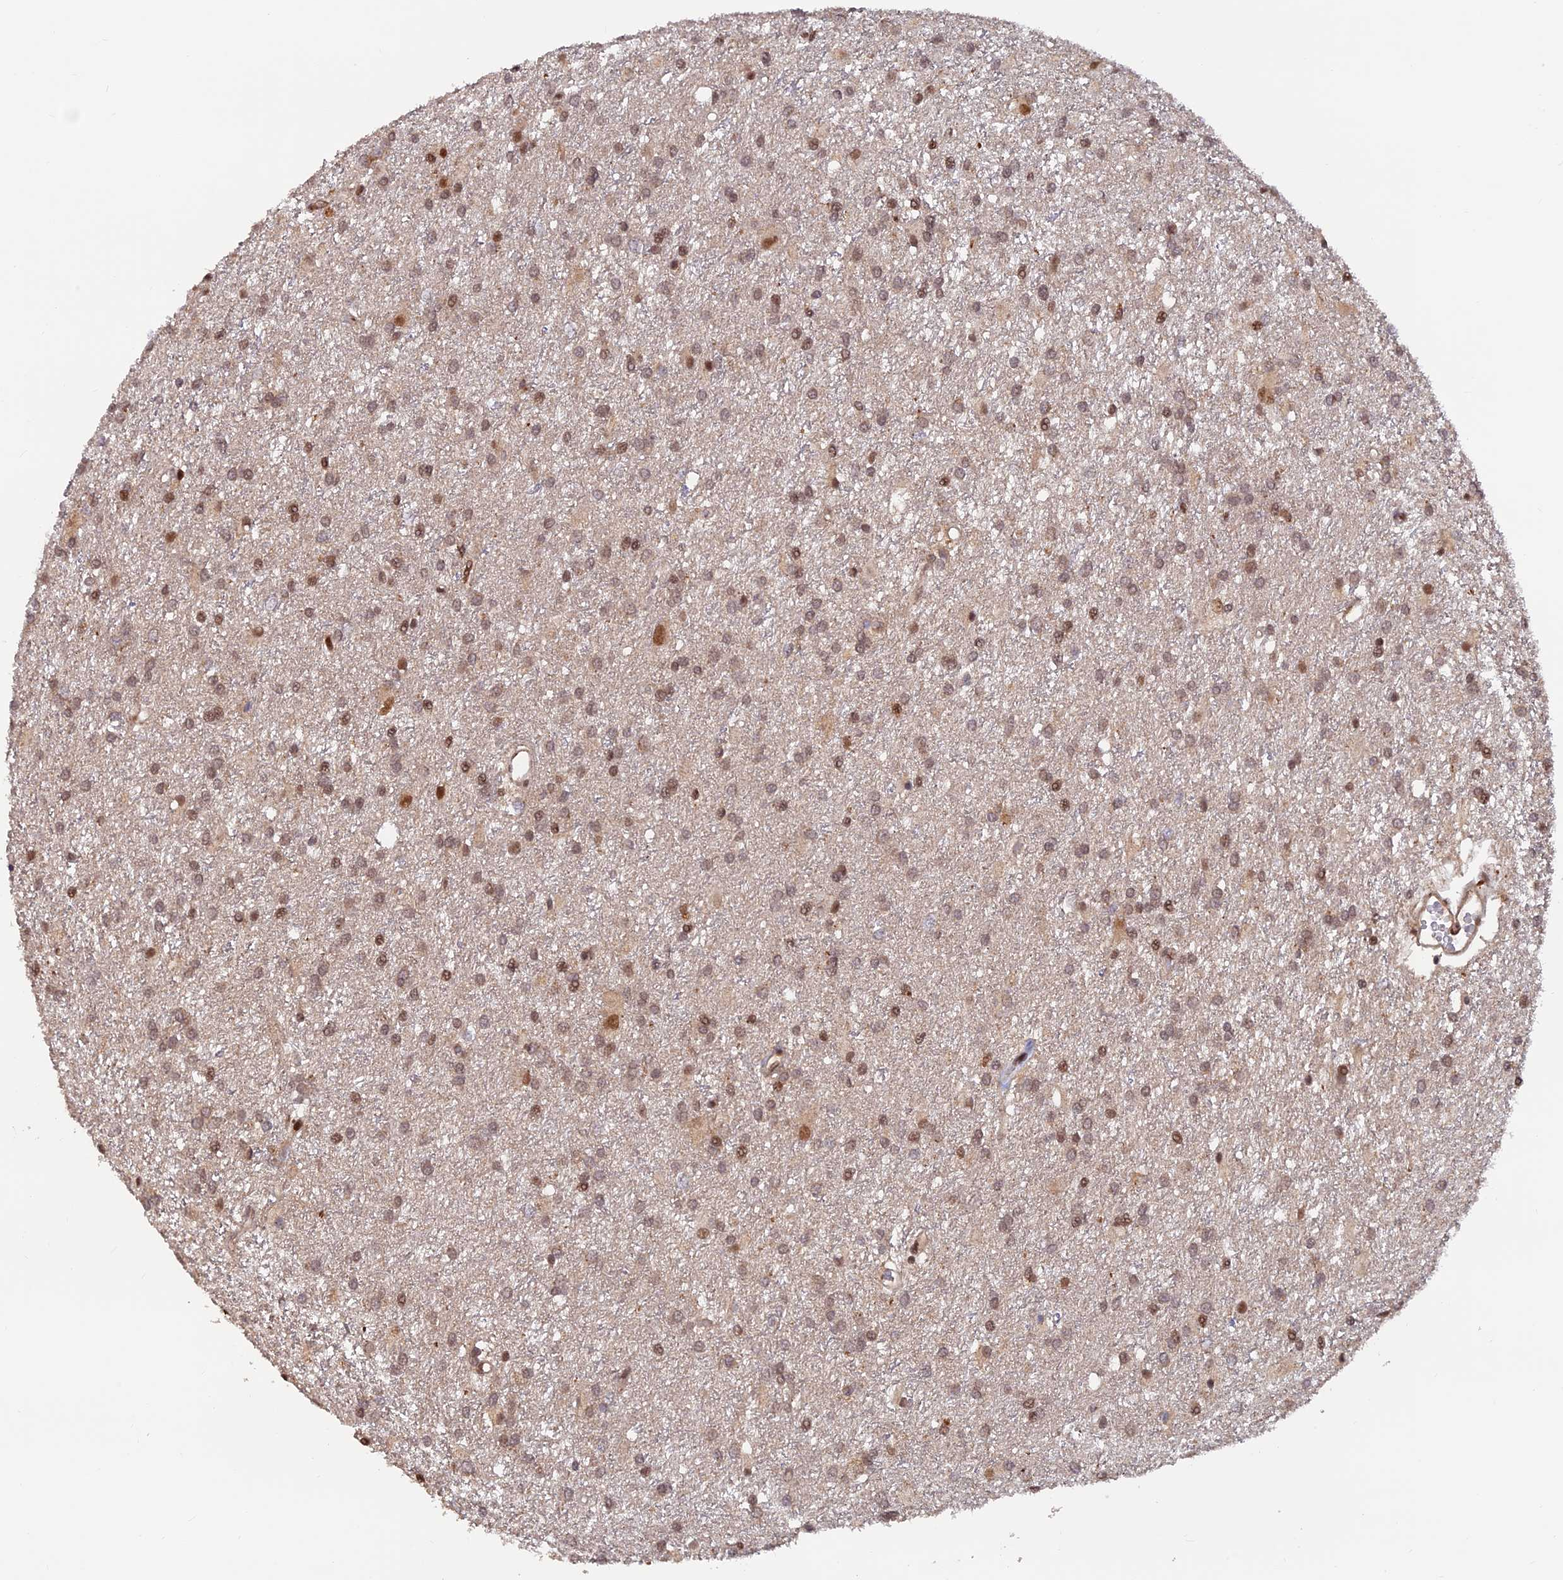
{"staining": {"intensity": "moderate", "quantity": ">75%", "location": "nuclear"}, "tissue": "glioma", "cell_type": "Tumor cells", "image_type": "cancer", "snomed": [{"axis": "morphology", "description": "Glioma, malignant, High grade"}, {"axis": "topography", "description": "Brain"}], "caption": "Immunohistochemical staining of malignant glioma (high-grade) demonstrates medium levels of moderate nuclear protein expression in approximately >75% of tumor cells. (DAB IHC with brightfield microscopy, high magnification).", "gene": "ZNF565", "patient": {"sex": "female", "age": 50}}